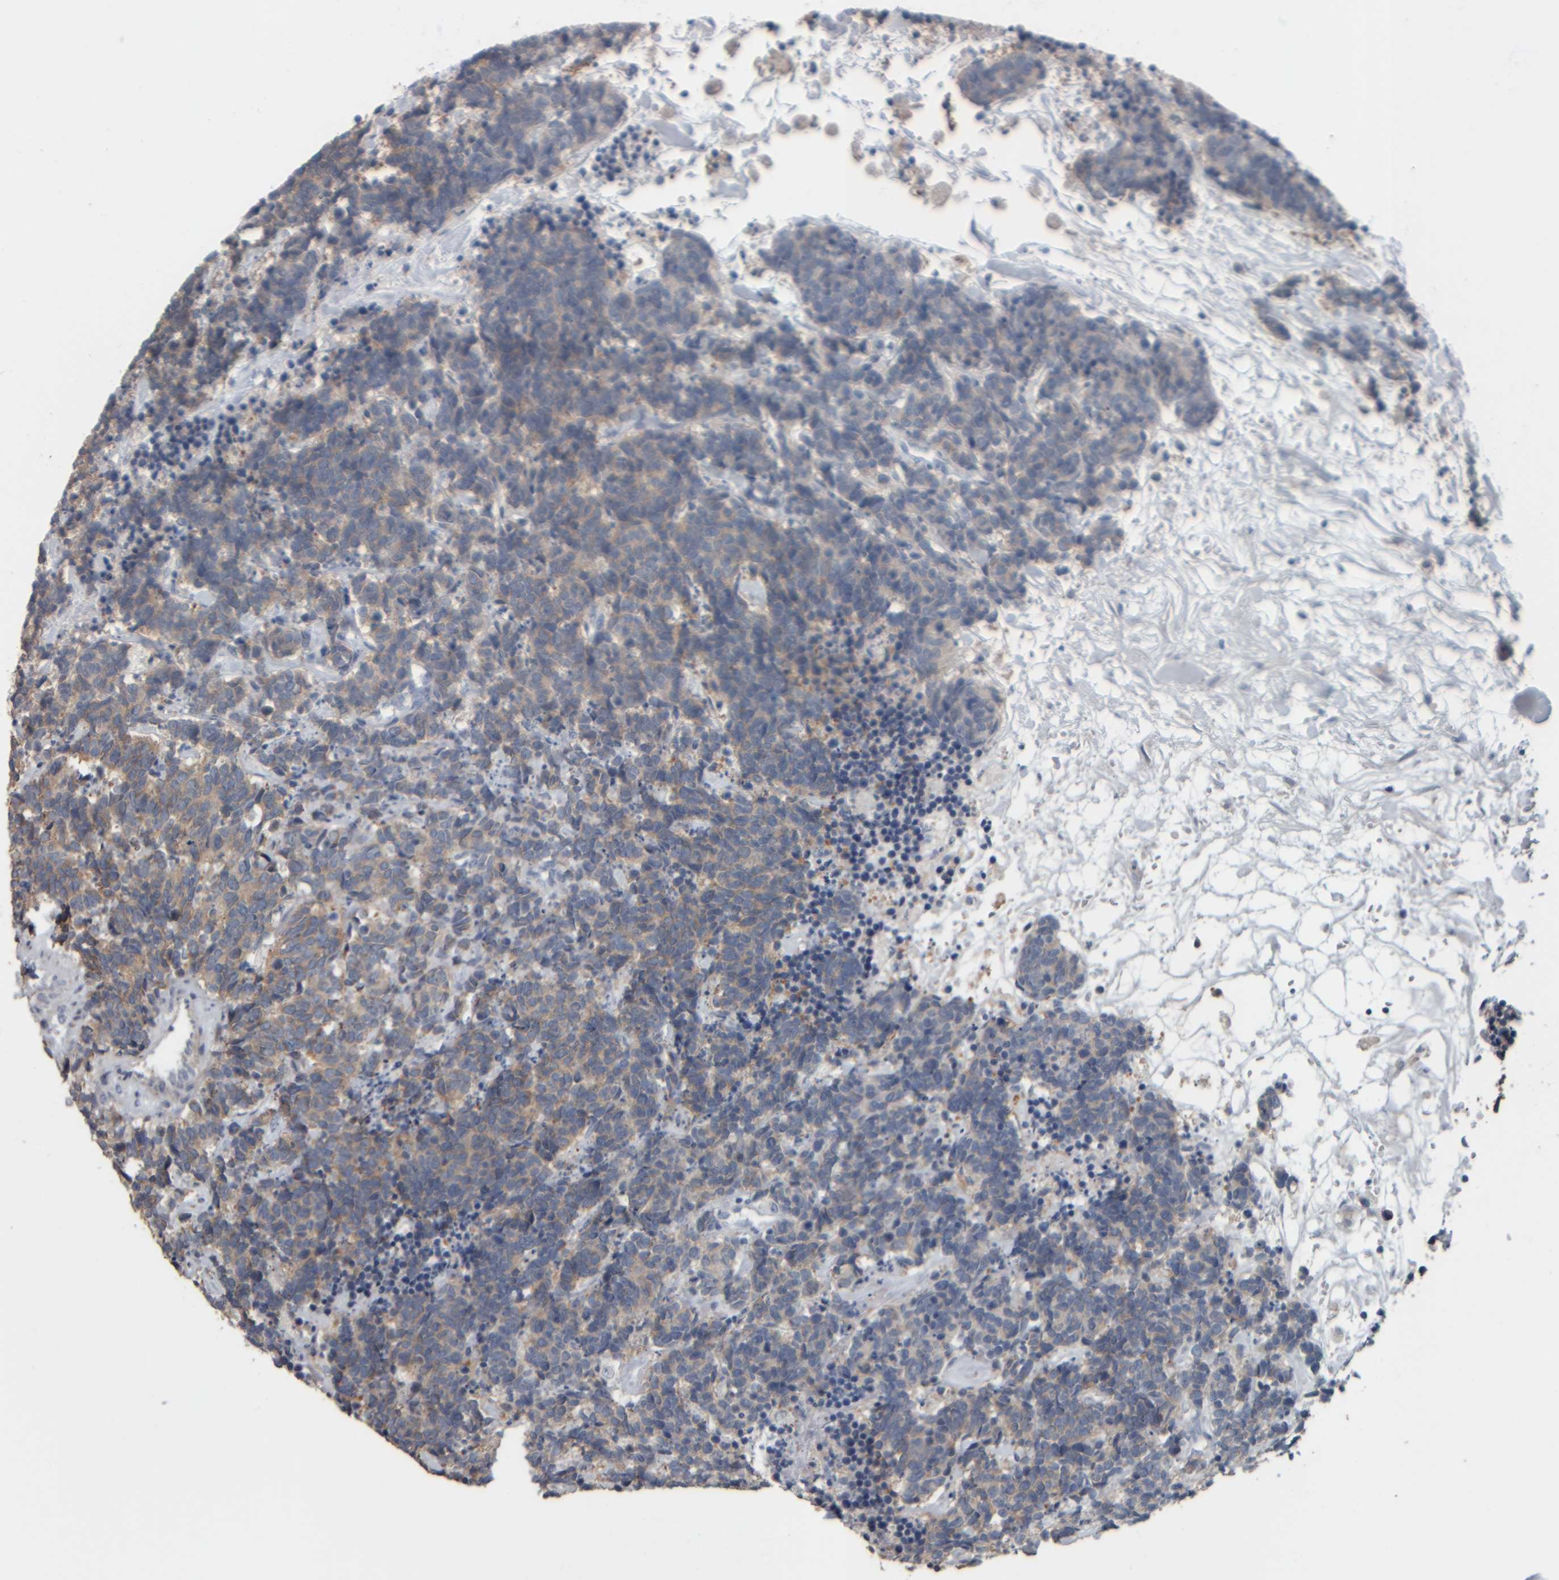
{"staining": {"intensity": "weak", "quantity": ">75%", "location": "cytoplasmic/membranous"}, "tissue": "carcinoid", "cell_type": "Tumor cells", "image_type": "cancer", "snomed": [{"axis": "morphology", "description": "Carcinoma, NOS"}, {"axis": "morphology", "description": "Carcinoid, malignant, NOS"}, {"axis": "topography", "description": "Urinary bladder"}], "caption": "Protein staining of carcinoid tissue demonstrates weak cytoplasmic/membranous positivity in about >75% of tumor cells.", "gene": "CAVIN4", "patient": {"sex": "male", "age": 57}}